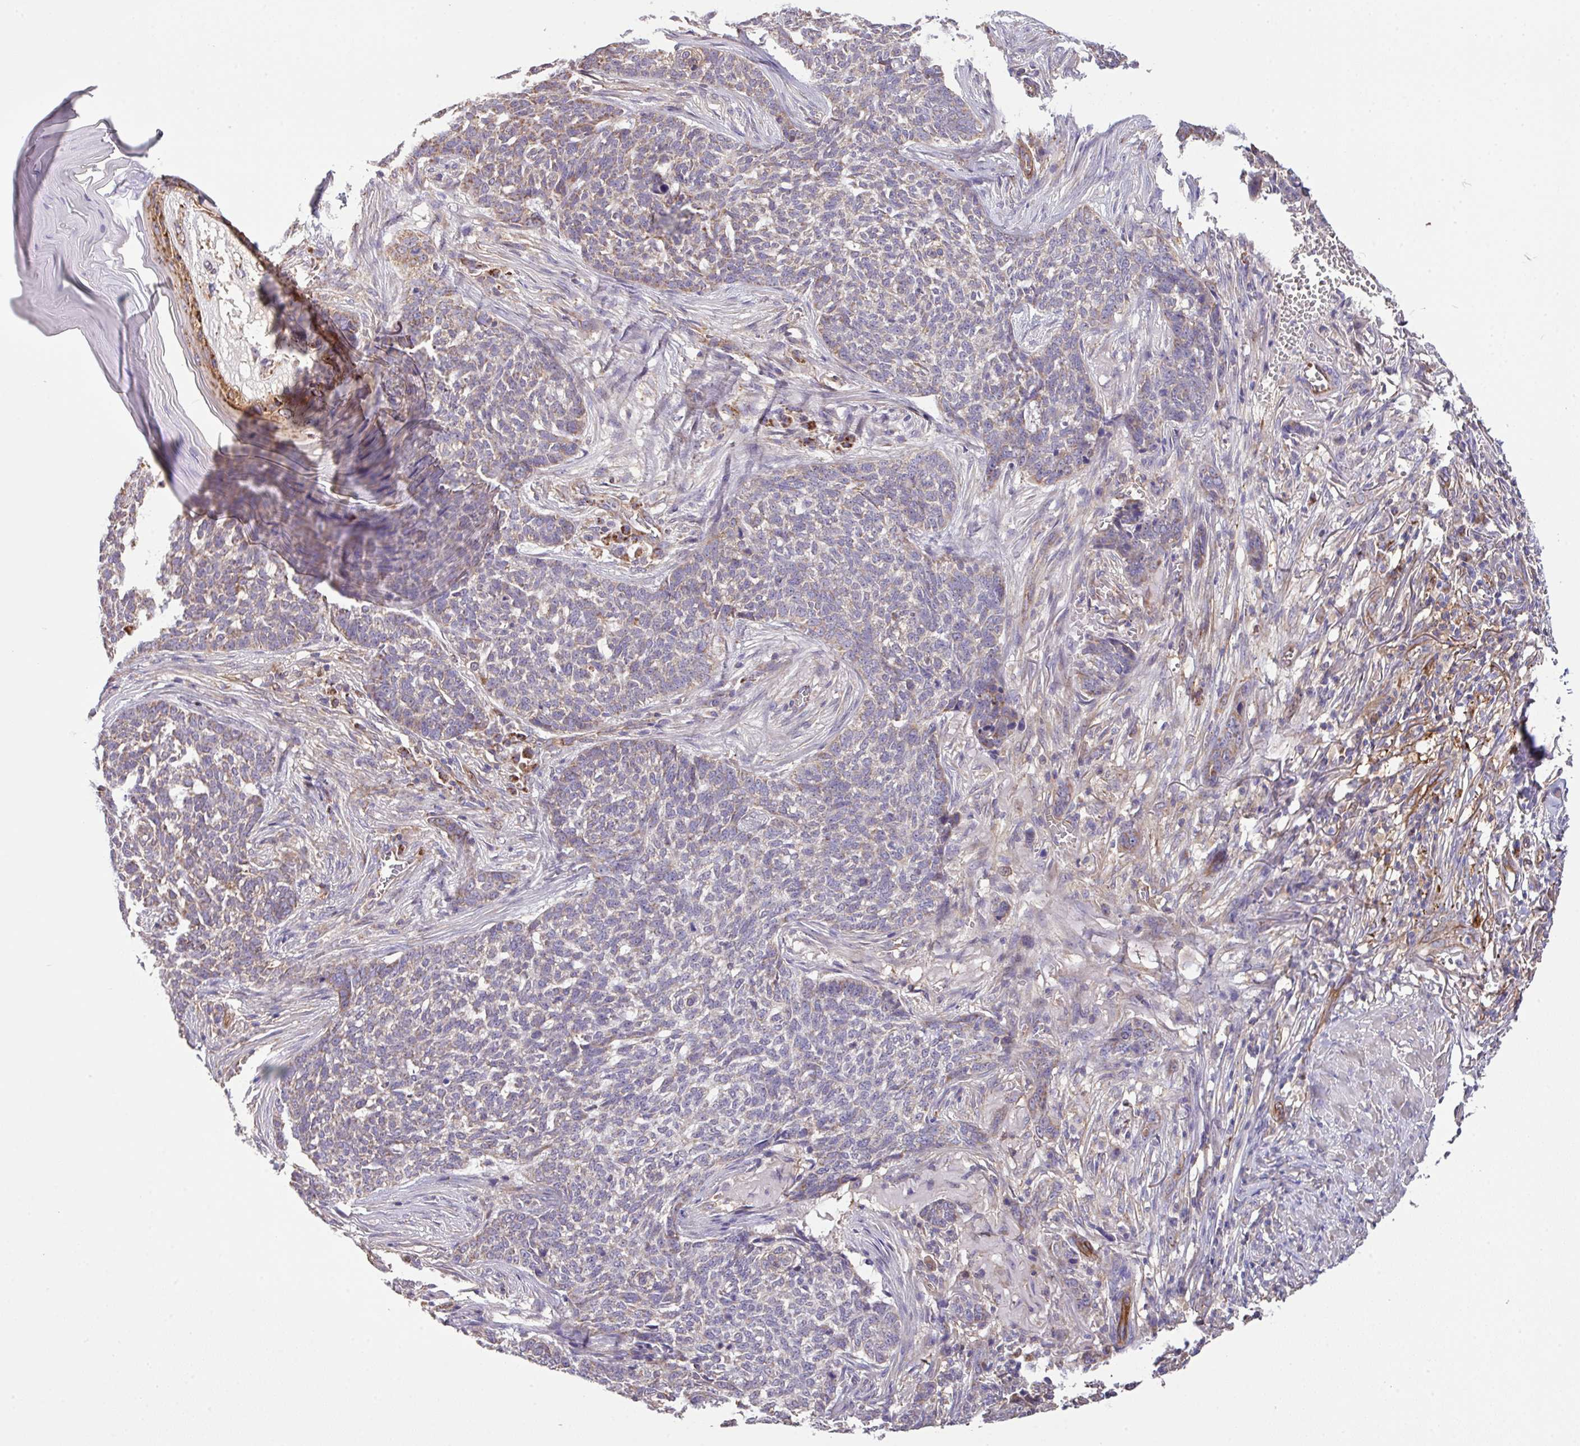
{"staining": {"intensity": "weak", "quantity": "25%-75%", "location": "cytoplasmic/membranous"}, "tissue": "skin cancer", "cell_type": "Tumor cells", "image_type": "cancer", "snomed": [{"axis": "morphology", "description": "Basal cell carcinoma"}, {"axis": "topography", "description": "Skin"}], "caption": "Protein expression analysis of human skin basal cell carcinoma reveals weak cytoplasmic/membranous positivity in about 25%-75% of tumor cells. The protein is stained brown, and the nuclei are stained in blue (DAB IHC with brightfield microscopy, high magnification).", "gene": "LRRC53", "patient": {"sex": "male", "age": 85}}